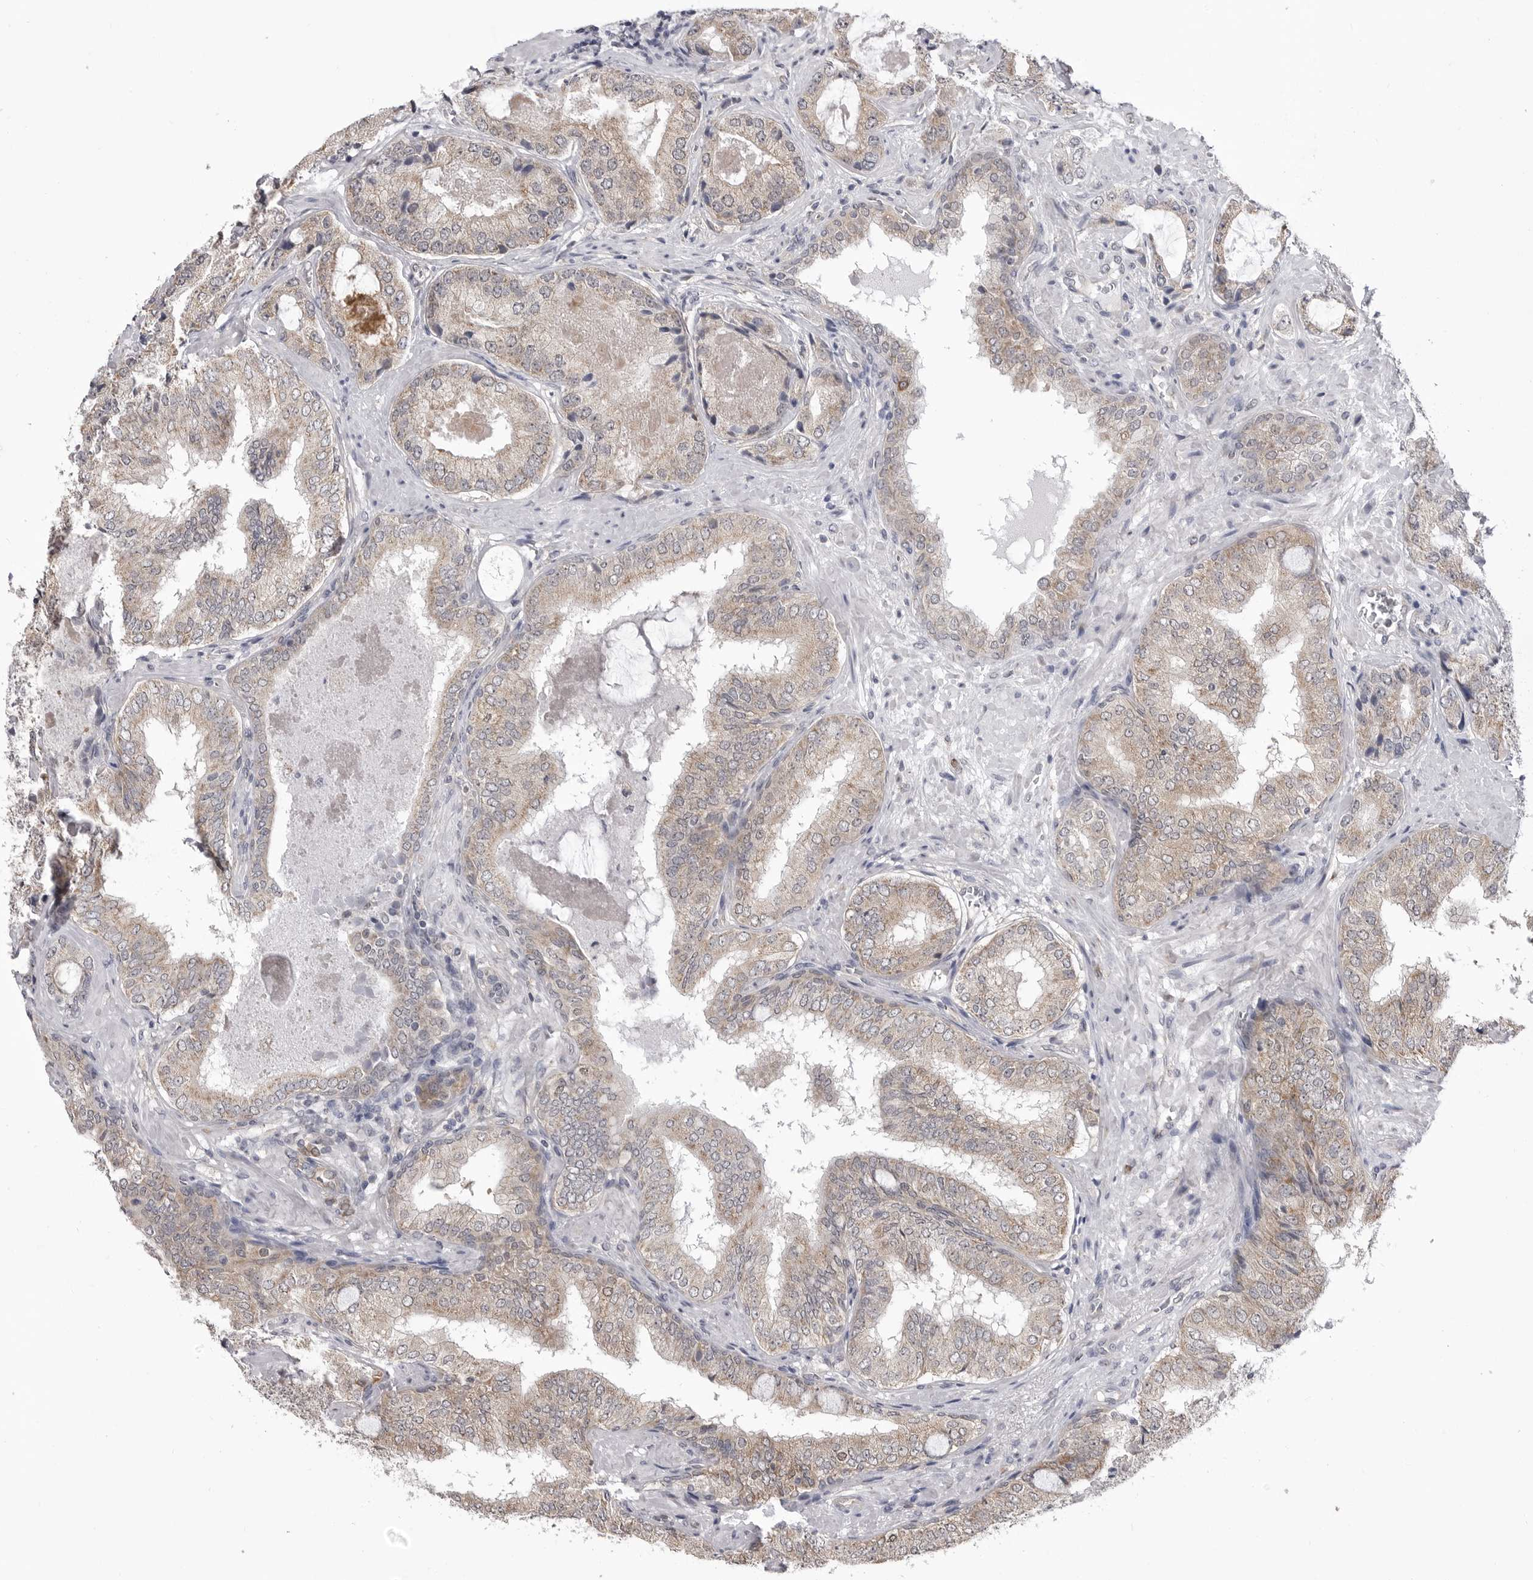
{"staining": {"intensity": "weak", "quantity": ">75%", "location": "cytoplasmic/membranous"}, "tissue": "prostate cancer", "cell_type": "Tumor cells", "image_type": "cancer", "snomed": [{"axis": "morphology", "description": "Normal tissue, NOS"}, {"axis": "morphology", "description": "Adenocarcinoma, High grade"}, {"axis": "topography", "description": "Prostate"}, {"axis": "topography", "description": "Peripheral nerve tissue"}], "caption": "IHC (DAB) staining of prostate cancer displays weak cytoplasmic/membranous protein expression in about >75% of tumor cells.", "gene": "FH", "patient": {"sex": "male", "age": 59}}